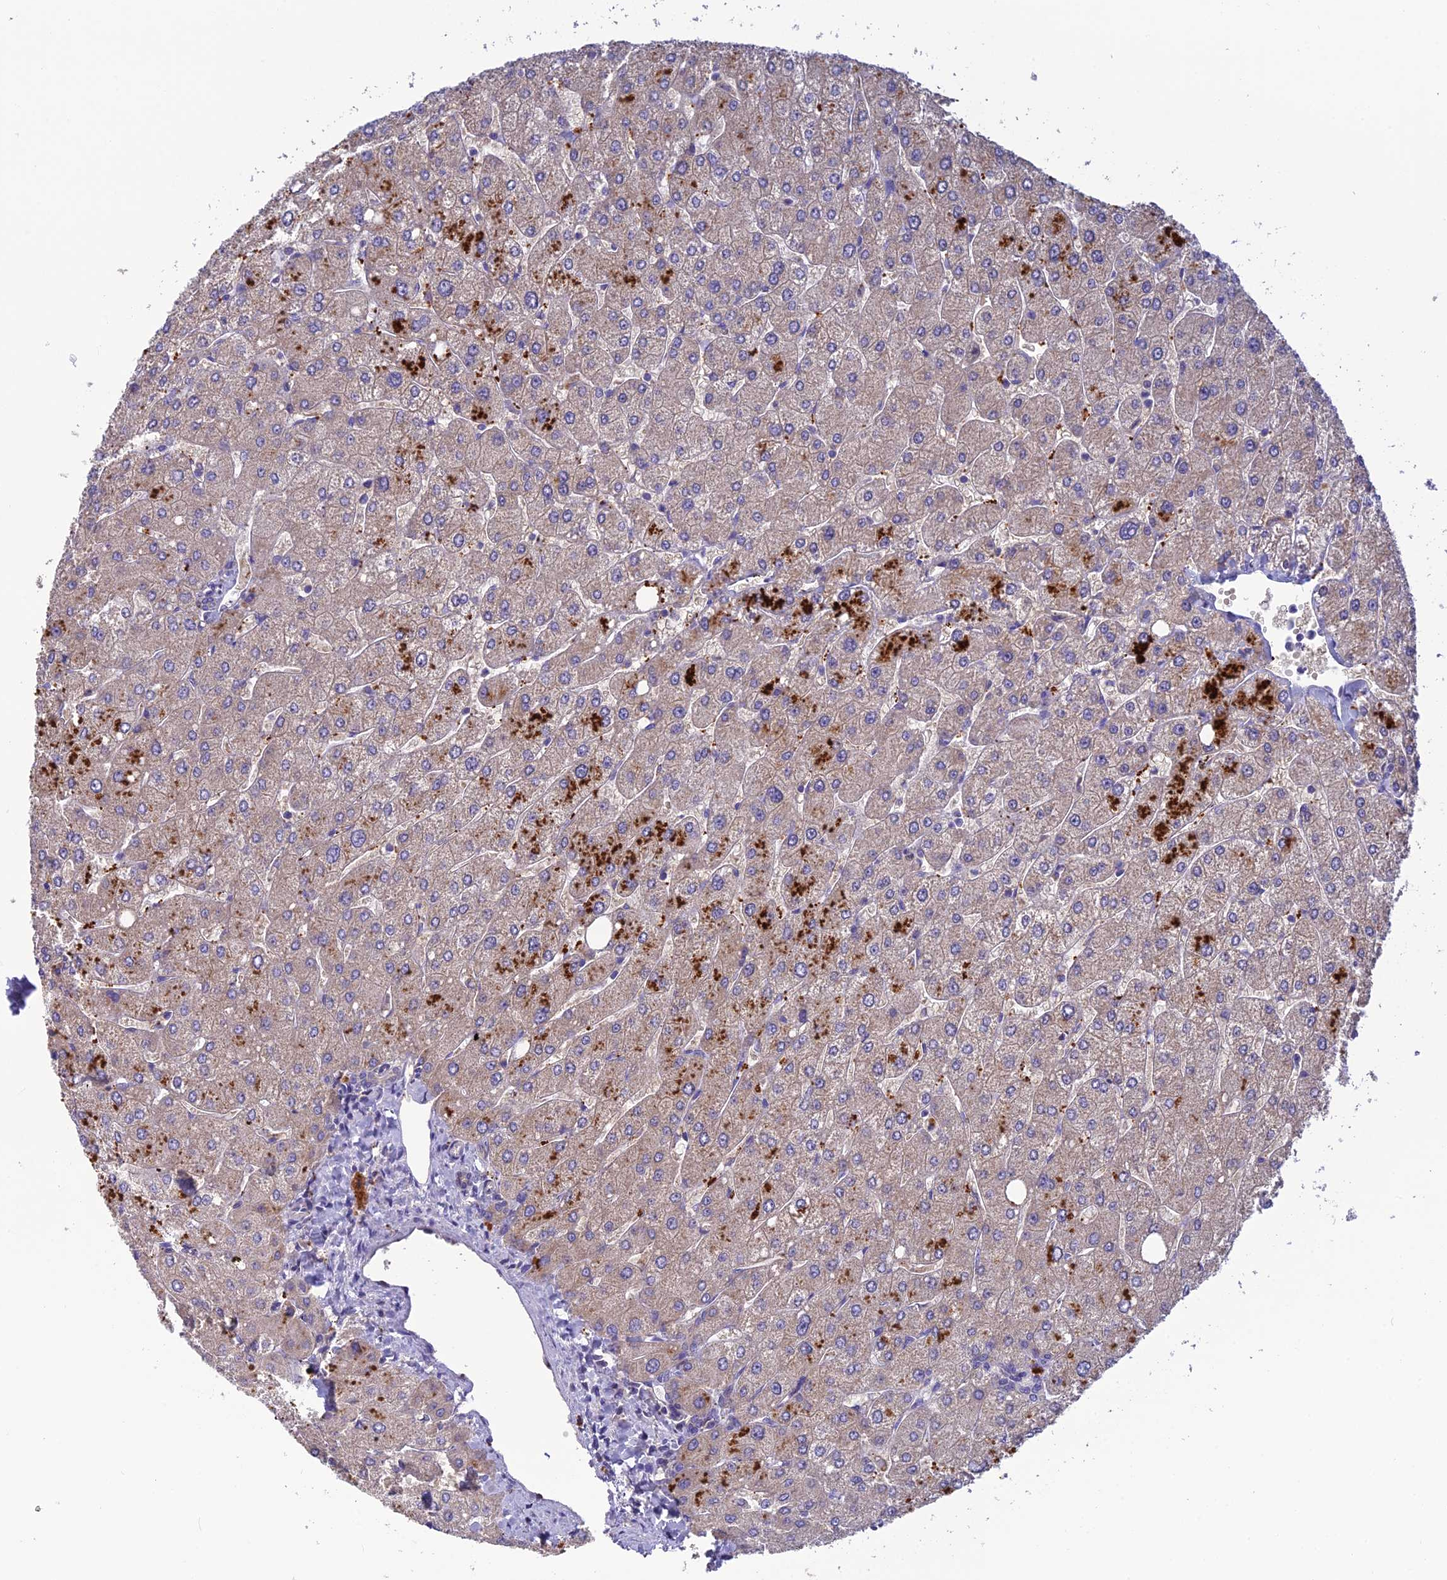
{"staining": {"intensity": "weak", "quantity": "25%-75%", "location": "cytoplasmic/membranous"}, "tissue": "liver", "cell_type": "Cholangiocytes", "image_type": "normal", "snomed": [{"axis": "morphology", "description": "Normal tissue, NOS"}, {"axis": "topography", "description": "Liver"}], "caption": "Immunohistochemistry (IHC) staining of normal liver, which demonstrates low levels of weak cytoplasmic/membranous positivity in approximately 25%-75% of cholangiocytes indicating weak cytoplasmic/membranous protein positivity. The staining was performed using DAB (brown) for protein detection and nuclei were counterstained in hematoxylin (blue).", "gene": "PZP", "patient": {"sex": "male", "age": 55}}